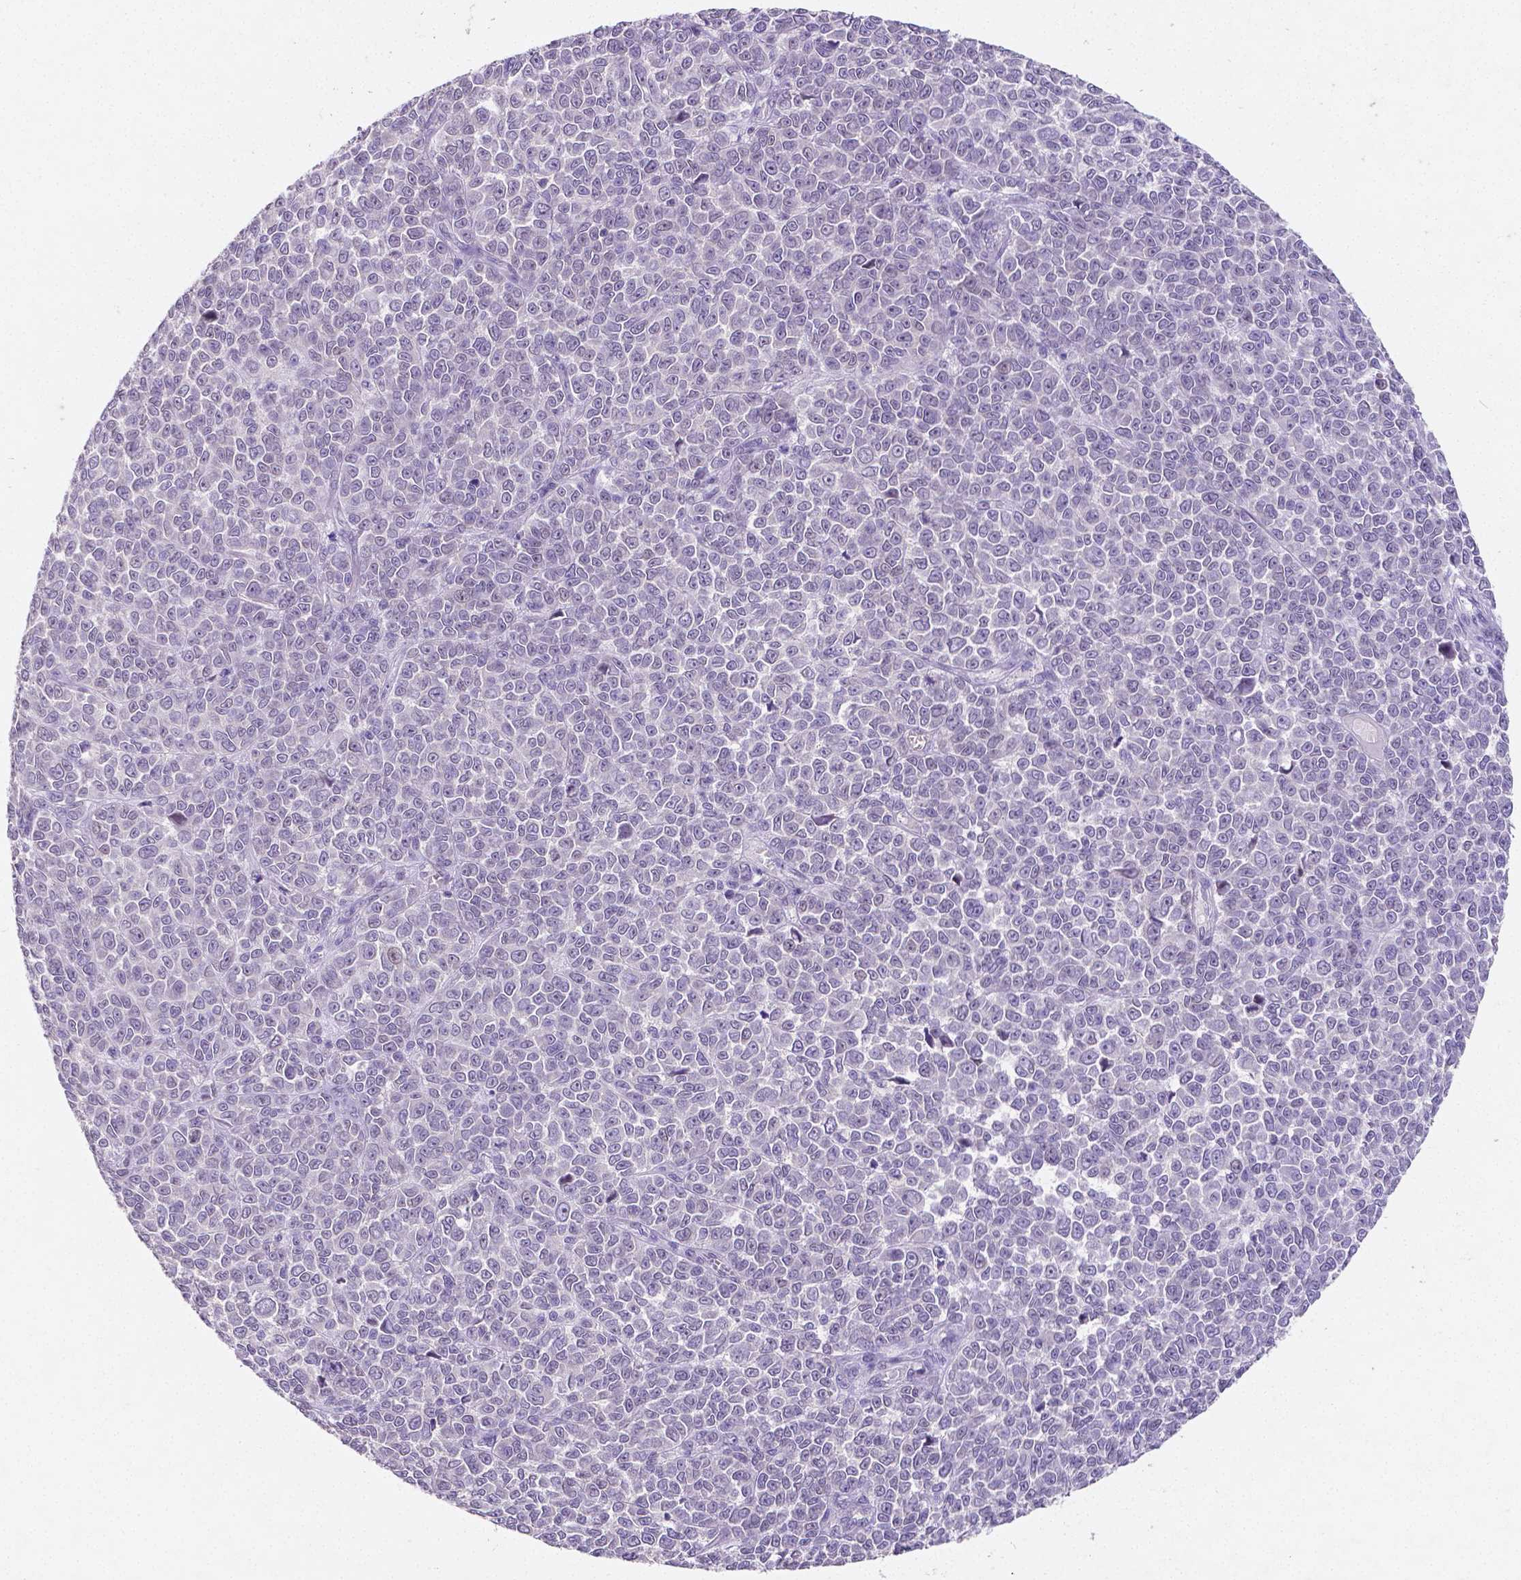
{"staining": {"intensity": "negative", "quantity": "none", "location": "none"}, "tissue": "melanoma", "cell_type": "Tumor cells", "image_type": "cancer", "snomed": [{"axis": "morphology", "description": "Malignant melanoma, NOS"}, {"axis": "topography", "description": "Skin"}], "caption": "A micrograph of malignant melanoma stained for a protein reveals no brown staining in tumor cells.", "gene": "SATB2", "patient": {"sex": "female", "age": 95}}